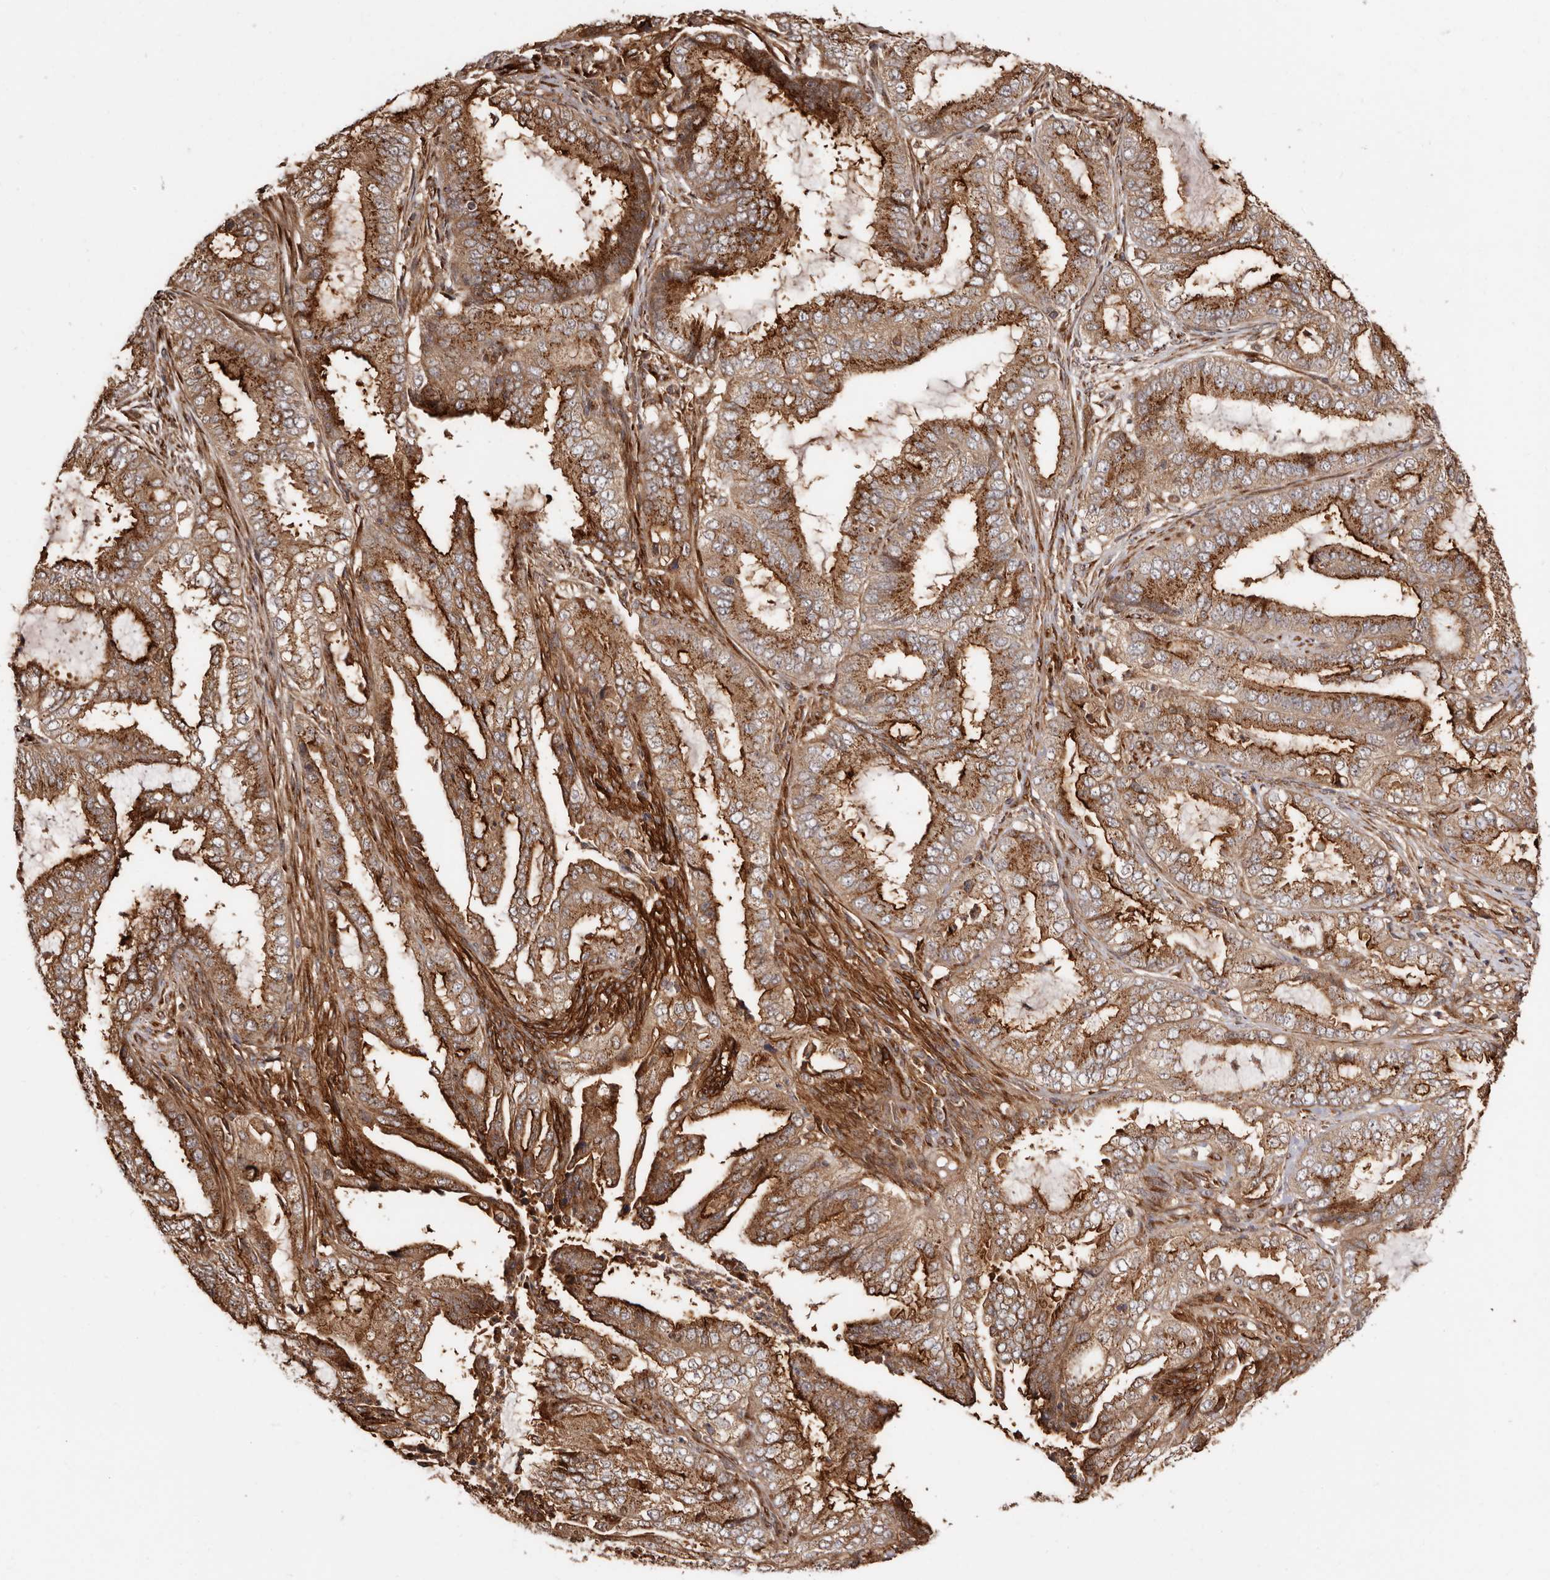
{"staining": {"intensity": "strong", "quantity": ">75%", "location": "cytoplasmic/membranous"}, "tissue": "endometrial cancer", "cell_type": "Tumor cells", "image_type": "cancer", "snomed": [{"axis": "morphology", "description": "Adenocarcinoma, NOS"}, {"axis": "topography", "description": "Endometrium"}], "caption": "A histopathology image of endometrial adenocarcinoma stained for a protein reveals strong cytoplasmic/membranous brown staining in tumor cells. Using DAB (brown) and hematoxylin (blue) stains, captured at high magnification using brightfield microscopy.", "gene": "GPR27", "patient": {"sex": "female", "age": 51}}